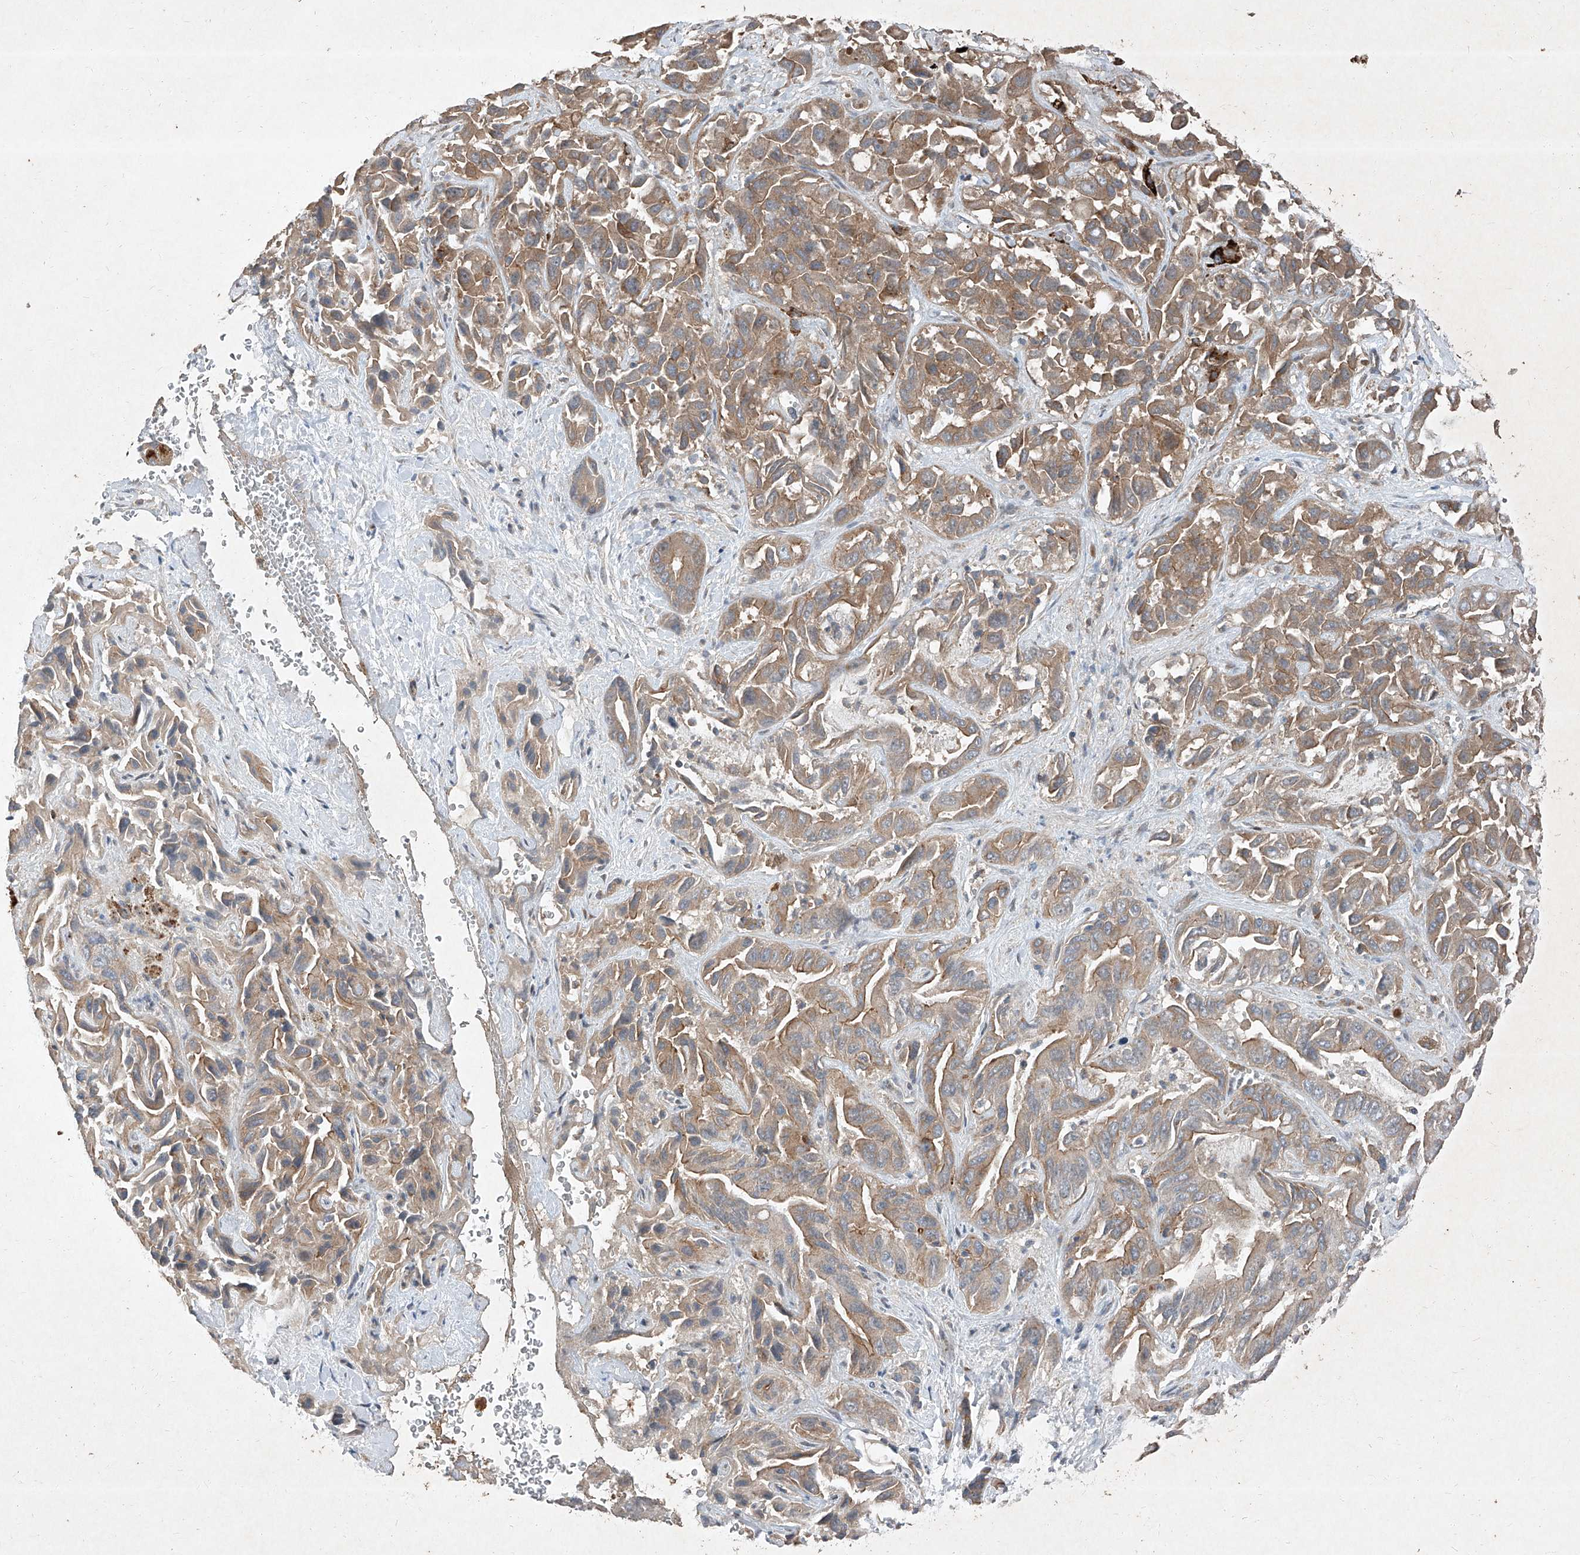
{"staining": {"intensity": "moderate", "quantity": ">75%", "location": "cytoplasmic/membranous"}, "tissue": "liver cancer", "cell_type": "Tumor cells", "image_type": "cancer", "snomed": [{"axis": "morphology", "description": "Cholangiocarcinoma"}, {"axis": "topography", "description": "Liver"}], "caption": "The photomicrograph exhibits a brown stain indicating the presence of a protein in the cytoplasmic/membranous of tumor cells in liver cancer.", "gene": "CCN1", "patient": {"sex": "female", "age": 52}}